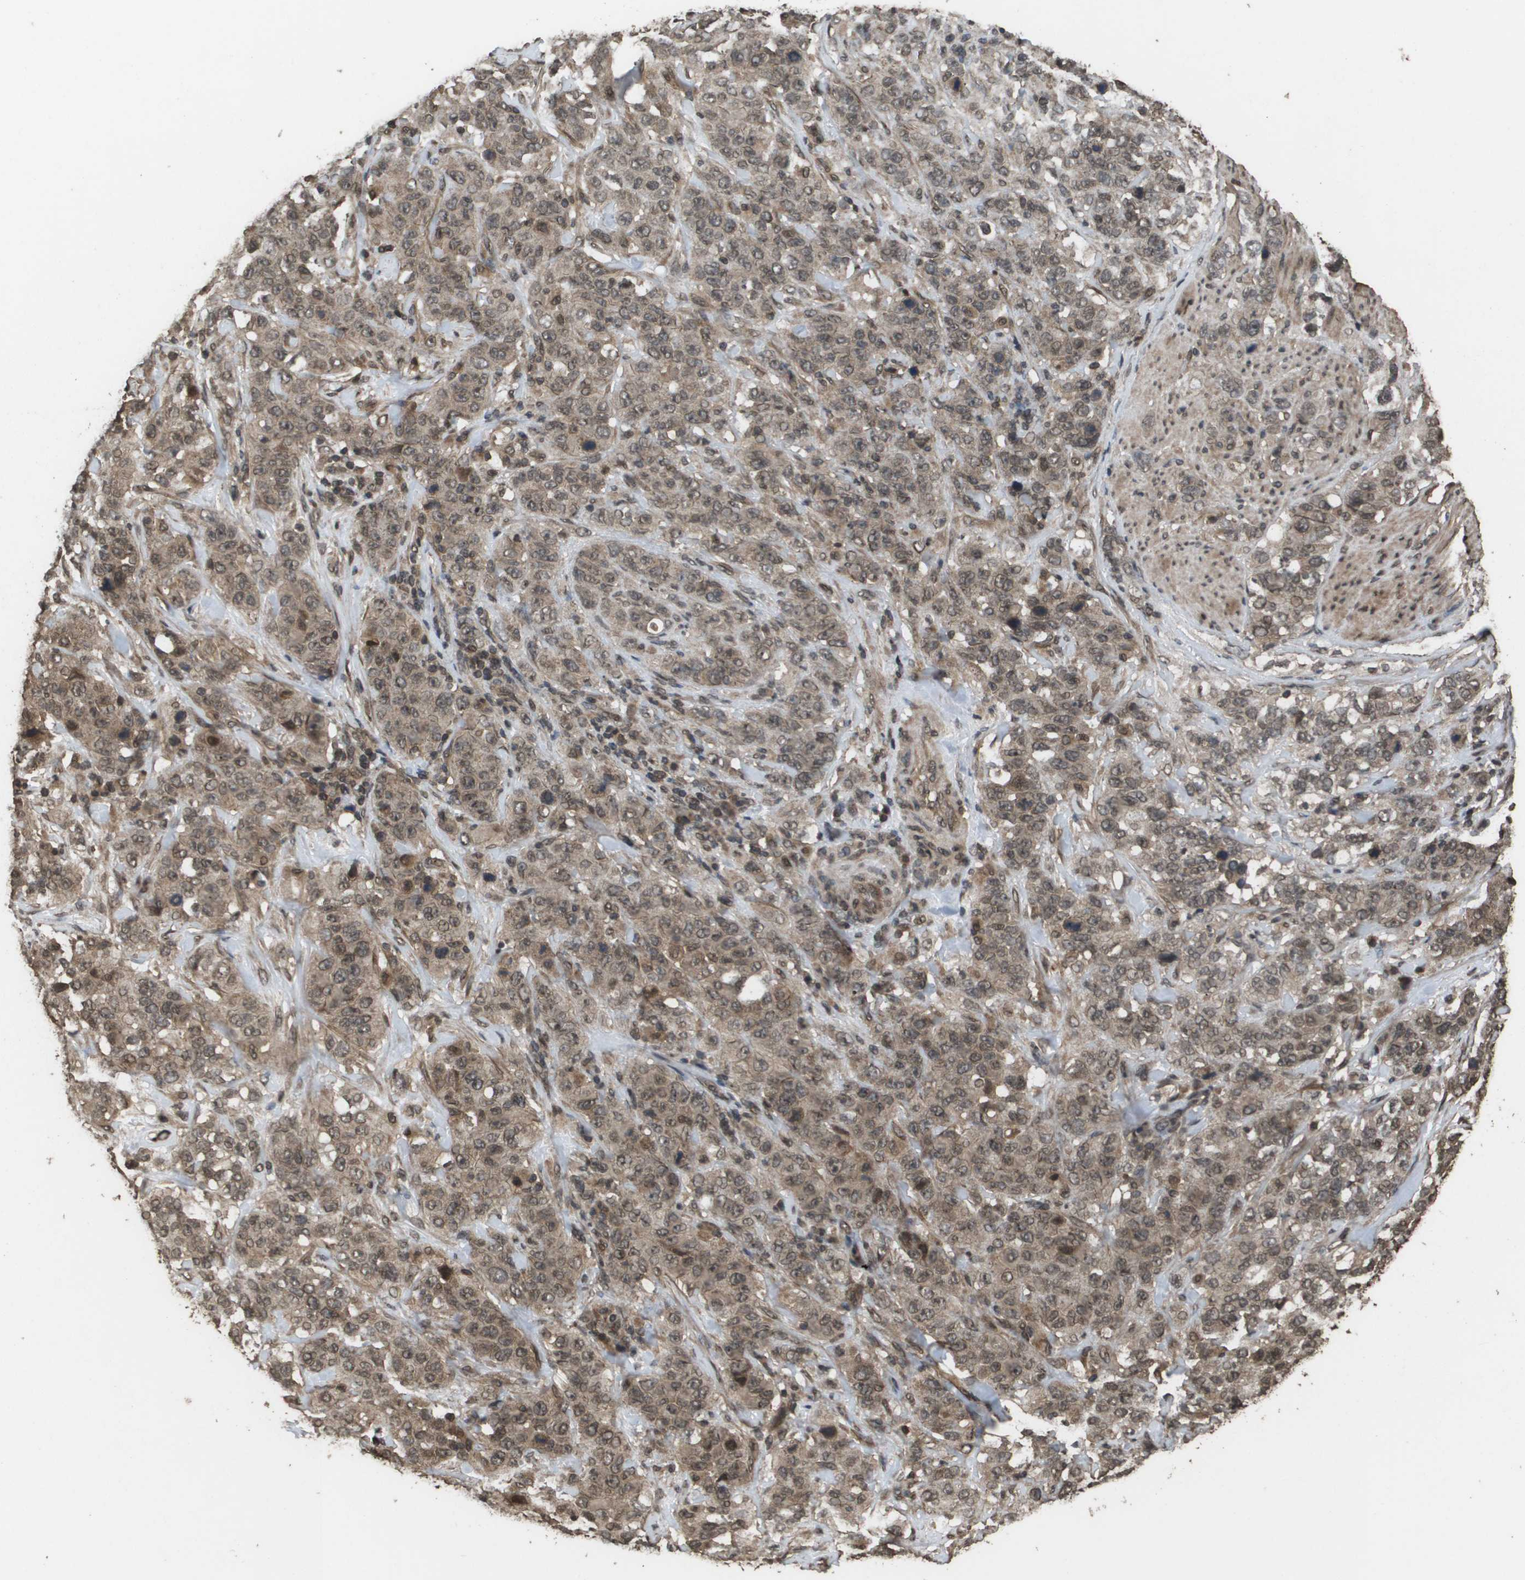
{"staining": {"intensity": "moderate", "quantity": ">75%", "location": "cytoplasmic/membranous"}, "tissue": "stomach cancer", "cell_type": "Tumor cells", "image_type": "cancer", "snomed": [{"axis": "morphology", "description": "Adenocarcinoma, NOS"}, {"axis": "topography", "description": "Stomach"}], "caption": "Stomach cancer (adenocarcinoma) was stained to show a protein in brown. There is medium levels of moderate cytoplasmic/membranous expression in approximately >75% of tumor cells.", "gene": "AXIN2", "patient": {"sex": "male", "age": 48}}